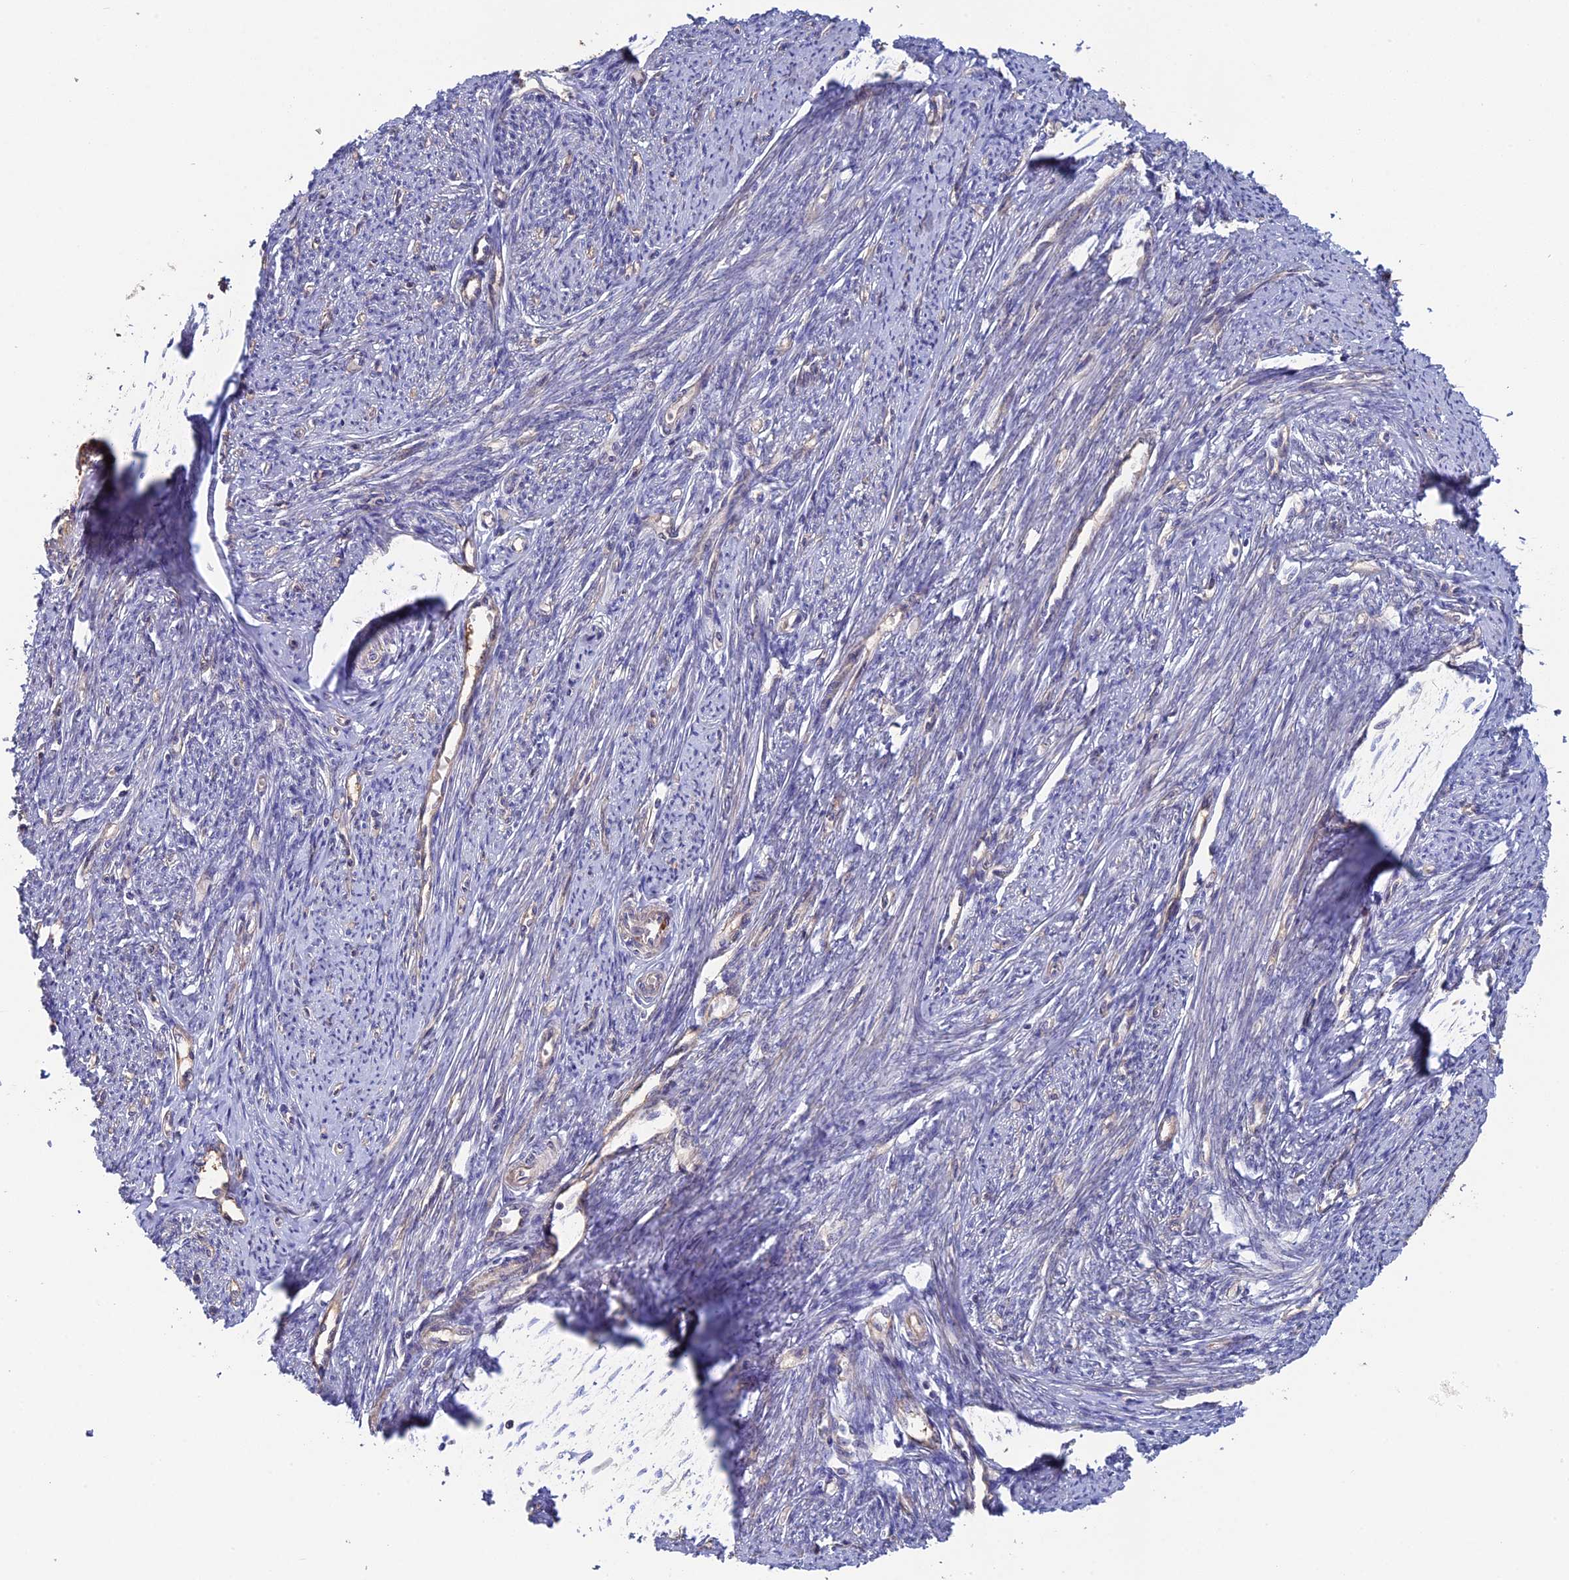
{"staining": {"intensity": "moderate", "quantity": "25%-75%", "location": "cytoplasmic/membranous"}, "tissue": "smooth muscle", "cell_type": "Smooth muscle cells", "image_type": "normal", "snomed": [{"axis": "morphology", "description": "Normal tissue, NOS"}, {"axis": "topography", "description": "Smooth muscle"}, {"axis": "topography", "description": "Uterus"}], "caption": "Protein staining shows moderate cytoplasmic/membranous positivity in approximately 25%-75% of smooth muscle cells in unremarkable smooth muscle. The protein is shown in brown color, while the nuclei are stained blue.", "gene": "FAM98C", "patient": {"sex": "female", "age": 59}}